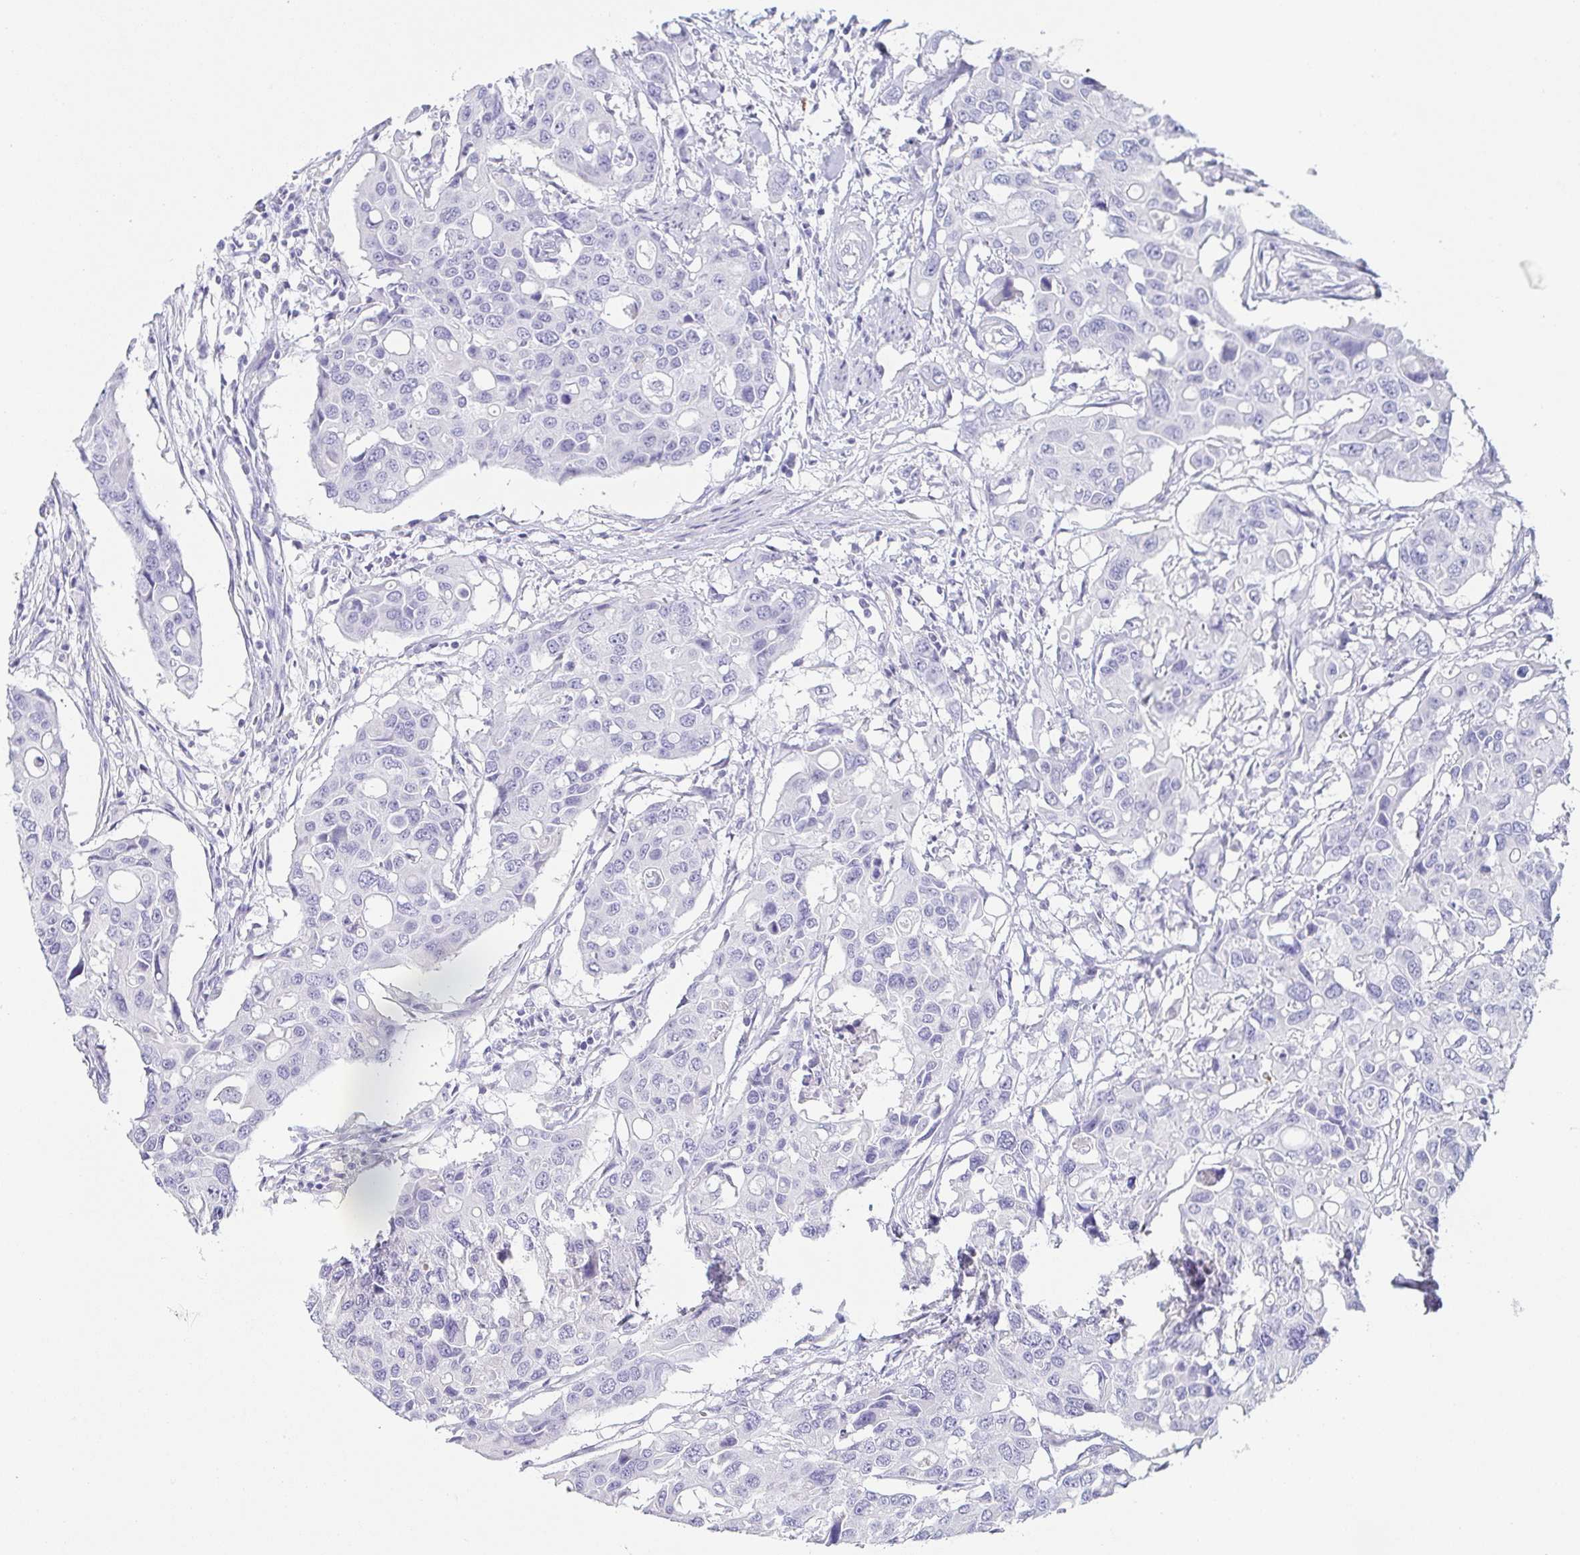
{"staining": {"intensity": "negative", "quantity": "none", "location": "none"}, "tissue": "colorectal cancer", "cell_type": "Tumor cells", "image_type": "cancer", "snomed": [{"axis": "morphology", "description": "Adenocarcinoma, NOS"}, {"axis": "topography", "description": "Colon"}], "caption": "A histopathology image of human colorectal cancer is negative for staining in tumor cells.", "gene": "PRR27", "patient": {"sex": "male", "age": 77}}